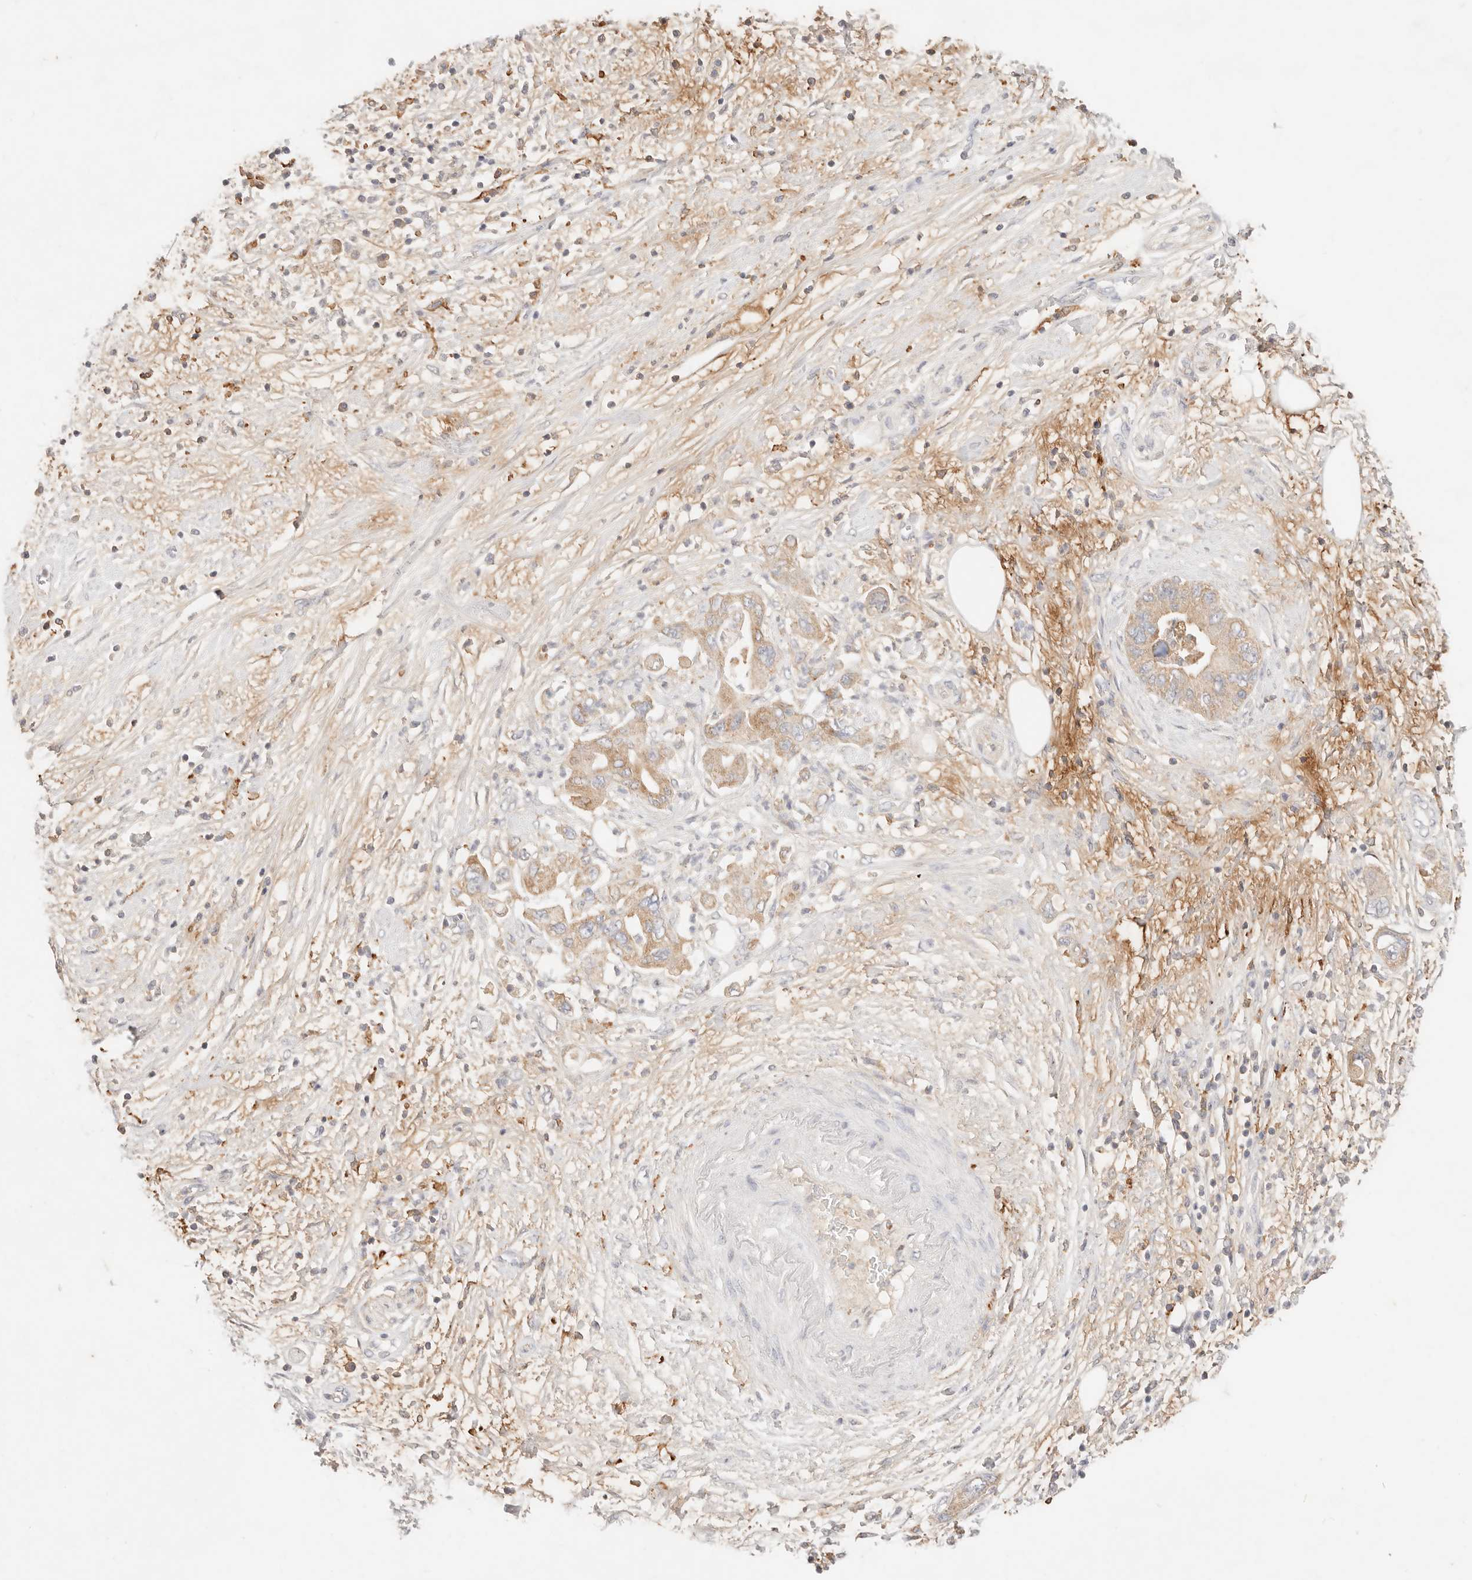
{"staining": {"intensity": "weak", "quantity": ">75%", "location": "cytoplasmic/membranous"}, "tissue": "pancreatic cancer", "cell_type": "Tumor cells", "image_type": "cancer", "snomed": [{"axis": "morphology", "description": "Adenocarcinoma, NOS"}, {"axis": "topography", "description": "Pancreas"}], "caption": "Protein staining of pancreatic adenocarcinoma tissue exhibits weak cytoplasmic/membranous staining in approximately >75% of tumor cells.", "gene": "HK2", "patient": {"sex": "female", "age": 73}}